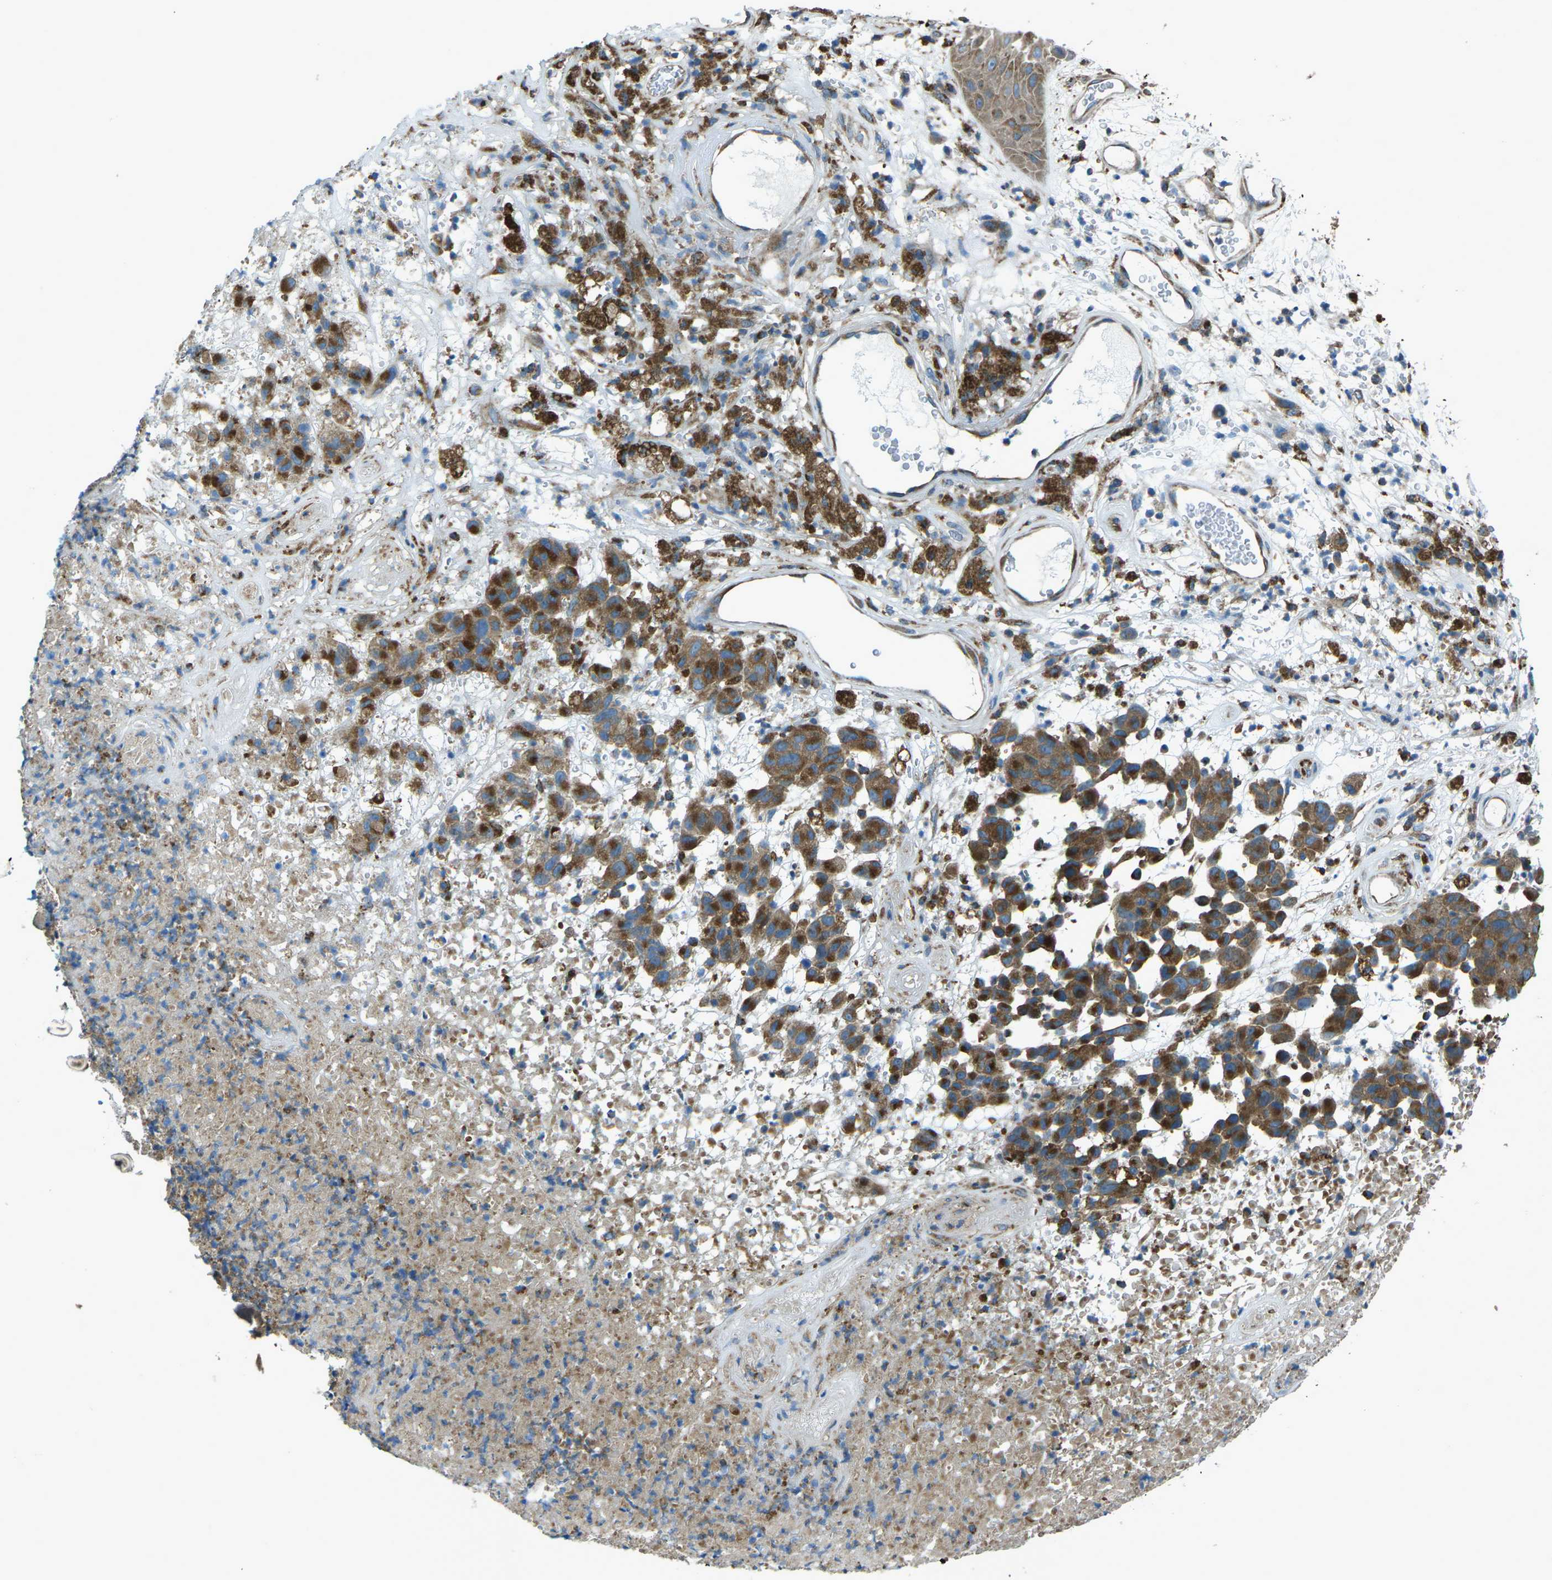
{"staining": {"intensity": "strong", "quantity": ">75%", "location": "cytoplasmic/membranous"}, "tissue": "melanoma", "cell_type": "Tumor cells", "image_type": "cancer", "snomed": [{"axis": "morphology", "description": "Malignant melanoma, NOS"}, {"axis": "topography", "description": "Skin"}], "caption": "Brown immunohistochemical staining in melanoma demonstrates strong cytoplasmic/membranous expression in about >75% of tumor cells.", "gene": "CDK17", "patient": {"sex": "male", "age": 59}}